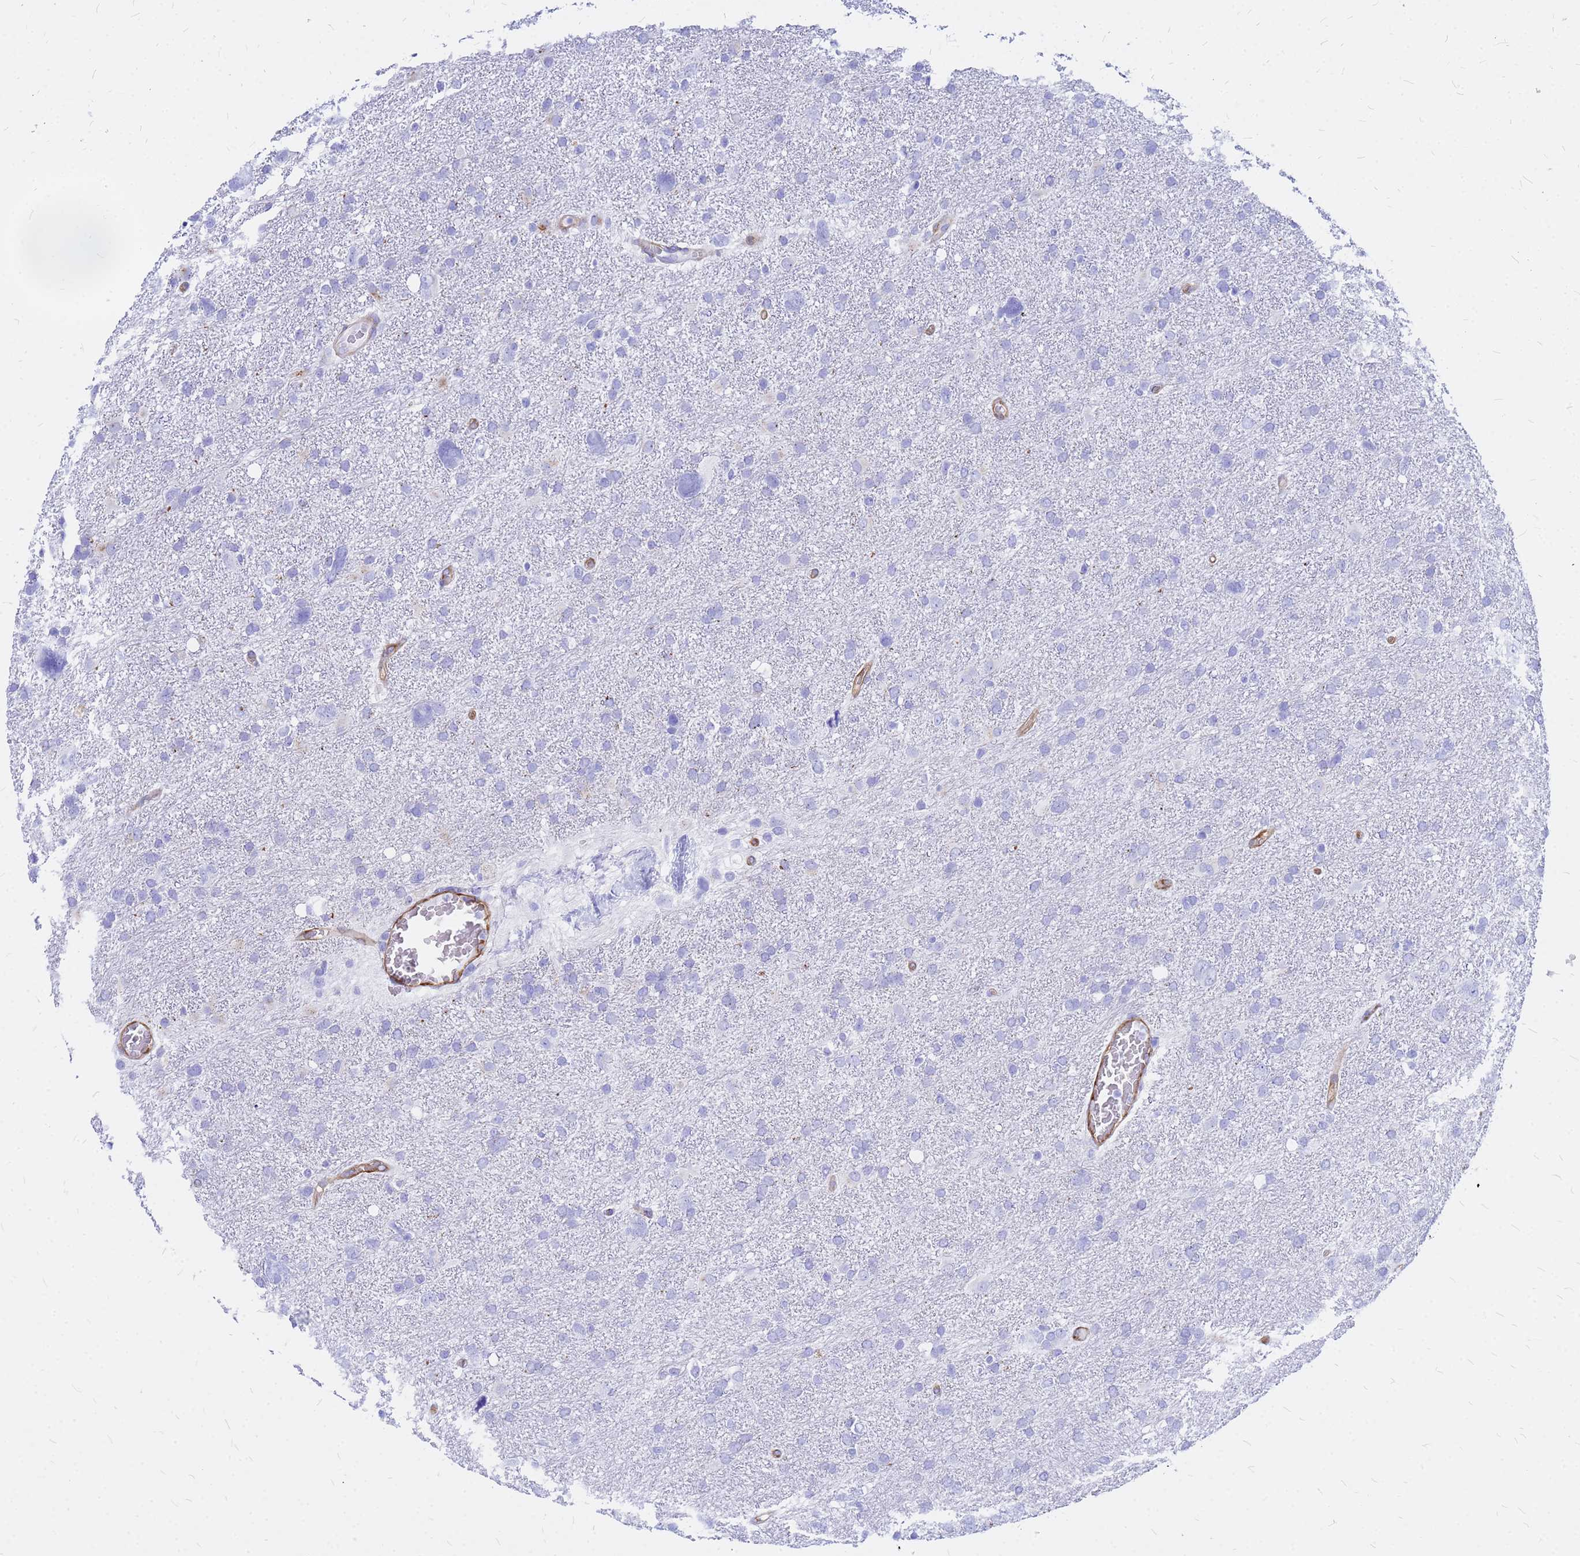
{"staining": {"intensity": "moderate", "quantity": "<25%", "location": "cytoplasmic/membranous"}, "tissue": "glioma", "cell_type": "Tumor cells", "image_type": "cancer", "snomed": [{"axis": "morphology", "description": "Glioma, malignant, High grade"}, {"axis": "topography", "description": "Brain"}], "caption": "Glioma stained for a protein shows moderate cytoplasmic/membranous positivity in tumor cells.", "gene": "NOSTRIN", "patient": {"sex": "male", "age": 61}}